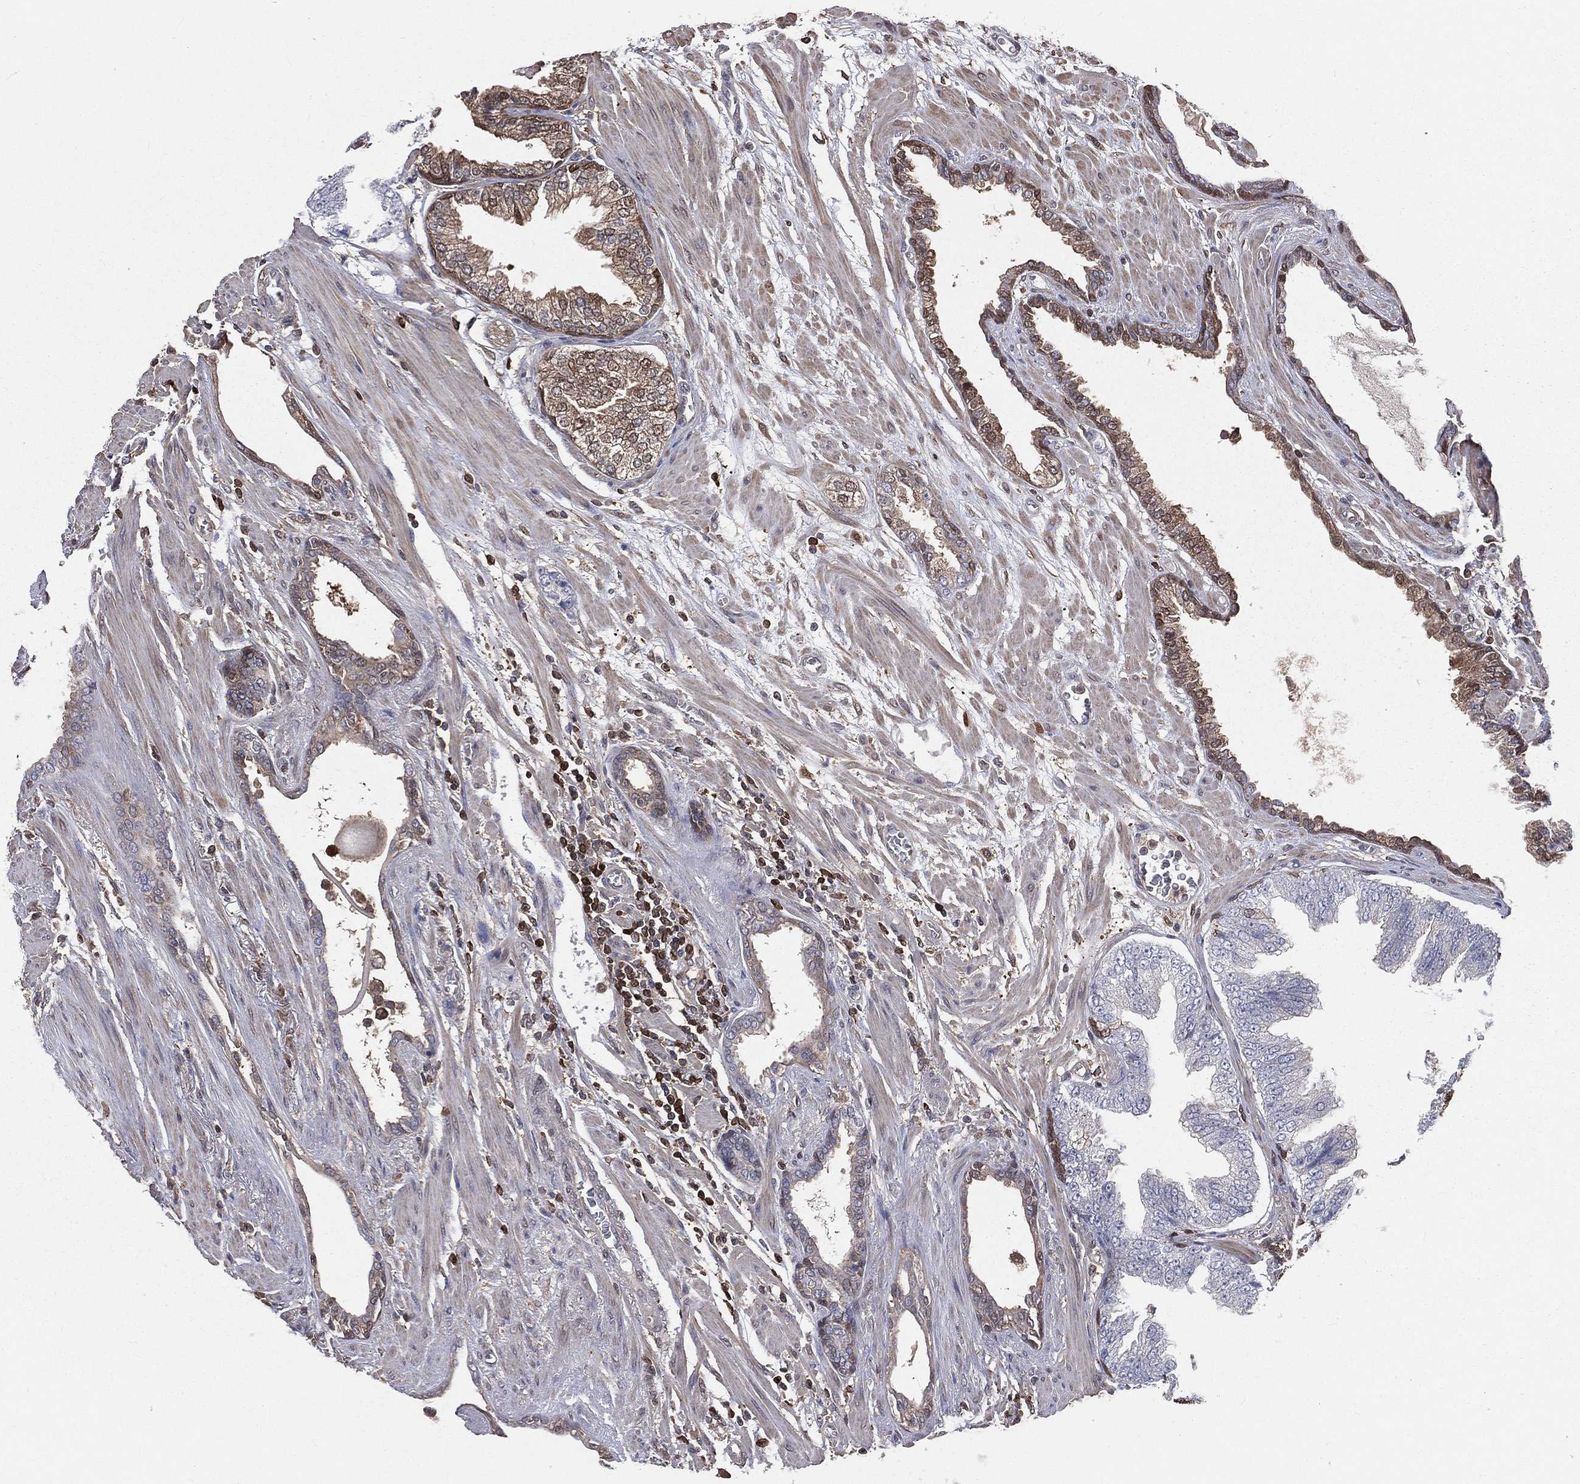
{"staining": {"intensity": "negative", "quantity": "none", "location": "none"}, "tissue": "prostate cancer", "cell_type": "Tumor cells", "image_type": "cancer", "snomed": [{"axis": "morphology", "description": "Adenocarcinoma, Low grade"}, {"axis": "topography", "description": "Prostate"}], "caption": "An image of human prostate adenocarcinoma (low-grade) is negative for staining in tumor cells. (DAB immunohistochemistry (IHC) visualized using brightfield microscopy, high magnification).", "gene": "TBC1D2", "patient": {"sex": "male", "age": 69}}